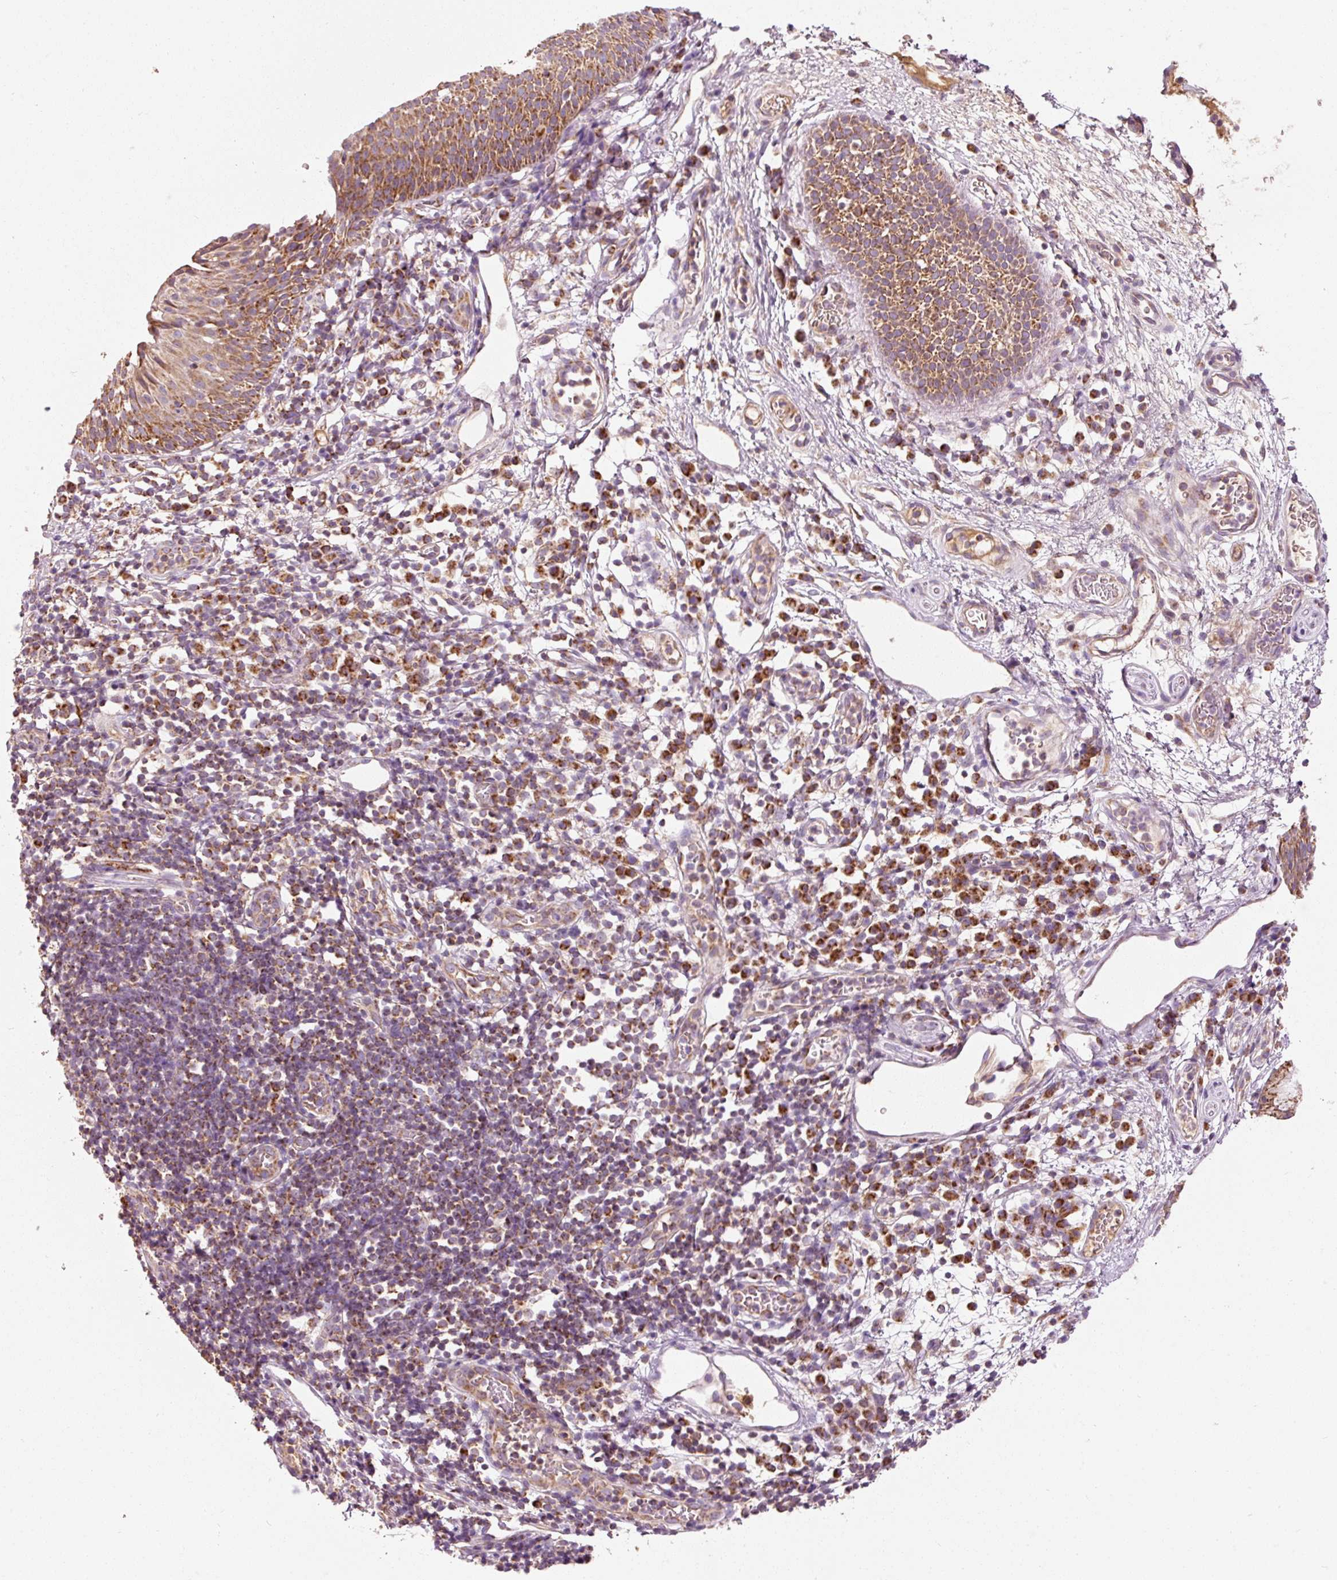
{"staining": {"intensity": "strong", "quantity": ">75%", "location": "cytoplasmic/membranous"}, "tissue": "nasopharynx", "cell_type": "Respiratory epithelial cells", "image_type": "normal", "snomed": [{"axis": "morphology", "description": "Normal tissue, NOS"}, {"axis": "topography", "description": "Lymph node"}, {"axis": "topography", "description": "Cartilage tissue"}, {"axis": "topography", "description": "Nasopharynx"}], "caption": "Normal nasopharynx was stained to show a protein in brown. There is high levels of strong cytoplasmic/membranous staining in approximately >75% of respiratory epithelial cells. The protein of interest is stained brown, and the nuclei are stained in blue (DAB (3,3'-diaminobenzidine) IHC with brightfield microscopy, high magnification).", "gene": "NDUFB4", "patient": {"sex": "male", "age": 63}}